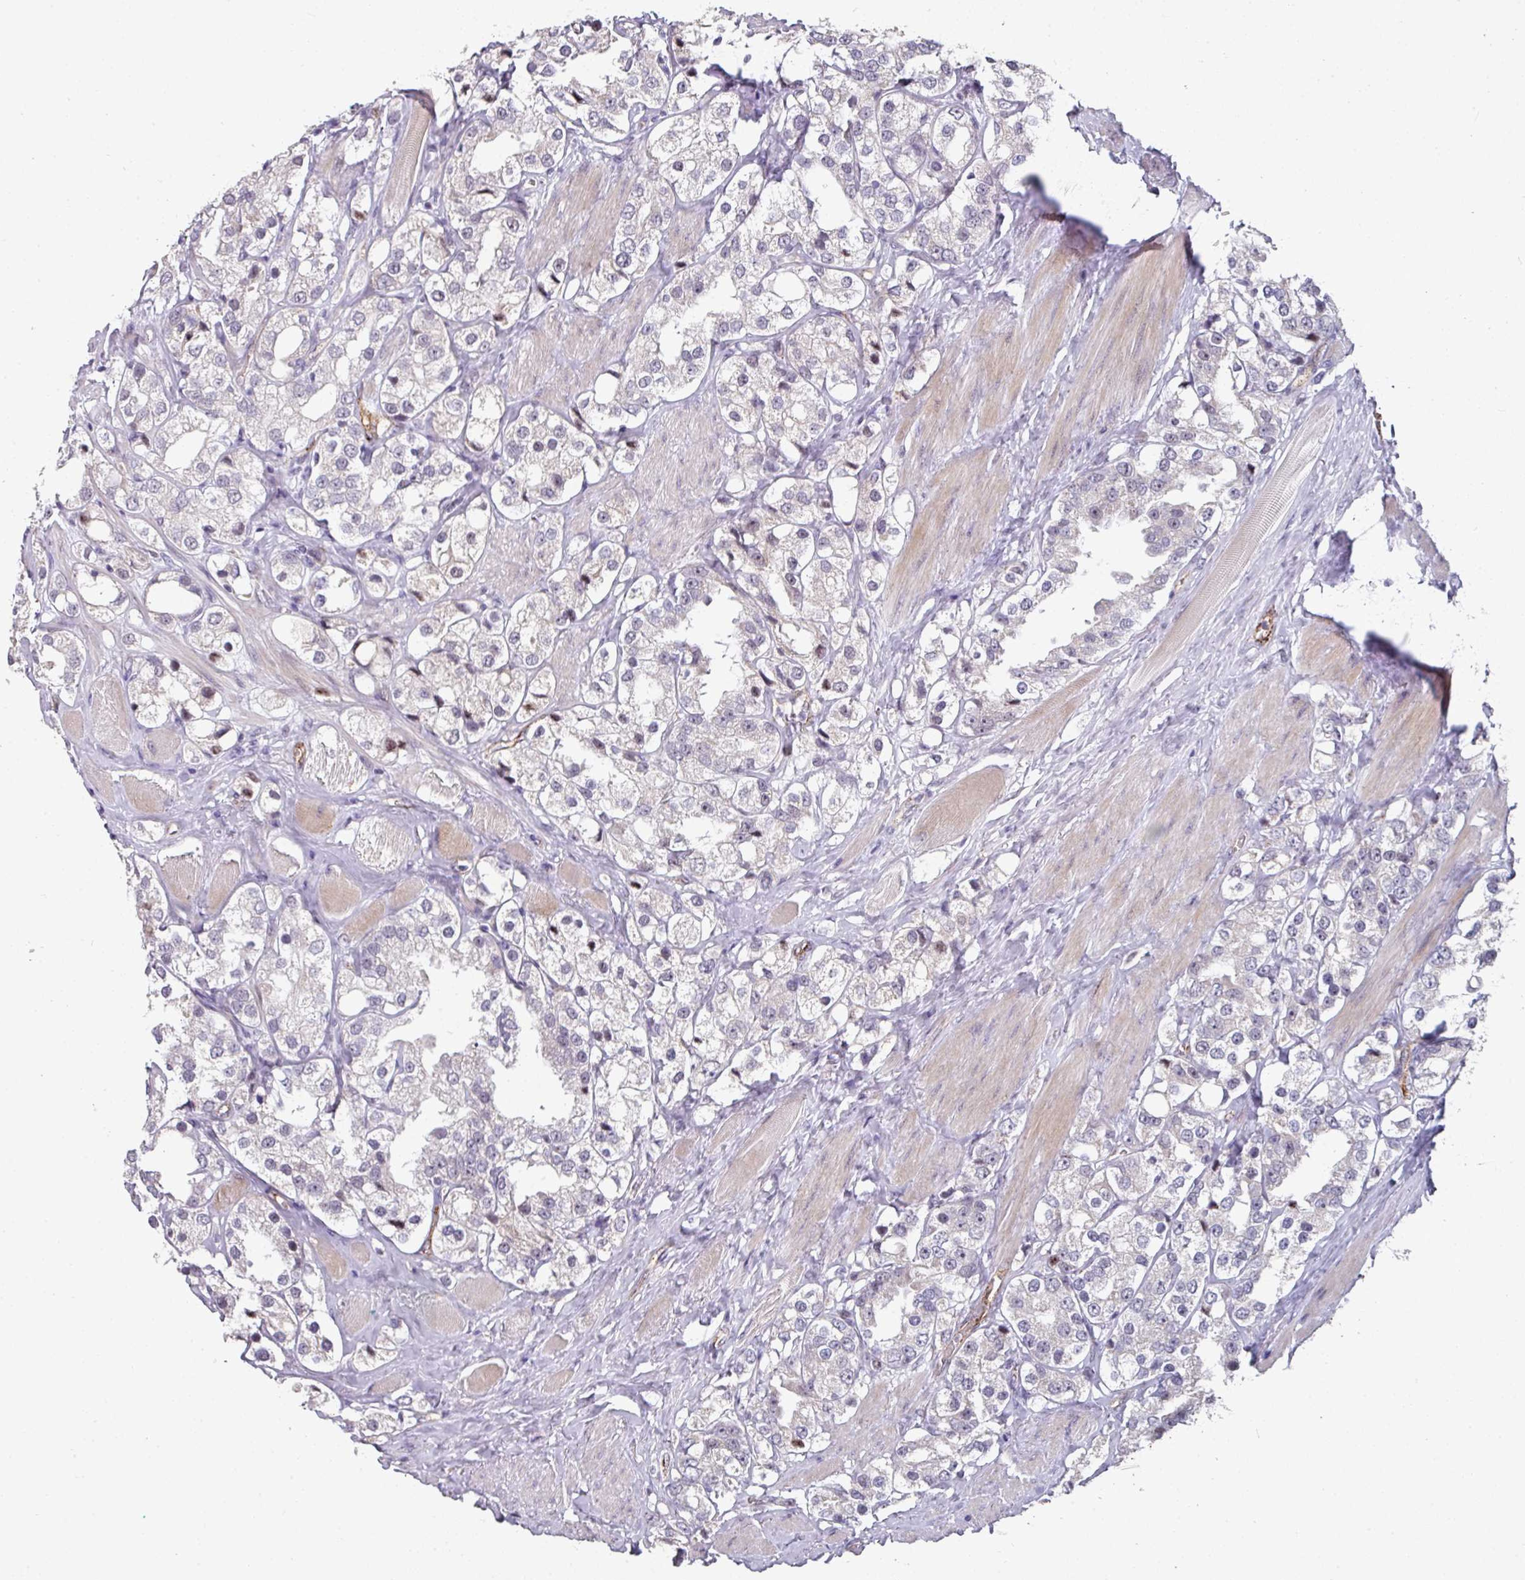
{"staining": {"intensity": "negative", "quantity": "none", "location": "none"}, "tissue": "prostate cancer", "cell_type": "Tumor cells", "image_type": "cancer", "snomed": [{"axis": "morphology", "description": "Adenocarcinoma, NOS"}, {"axis": "topography", "description": "Prostate"}], "caption": "Prostate cancer (adenocarcinoma) stained for a protein using immunohistochemistry displays no expression tumor cells.", "gene": "SIDT2", "patient": {"sex": "male", "age": 79}}